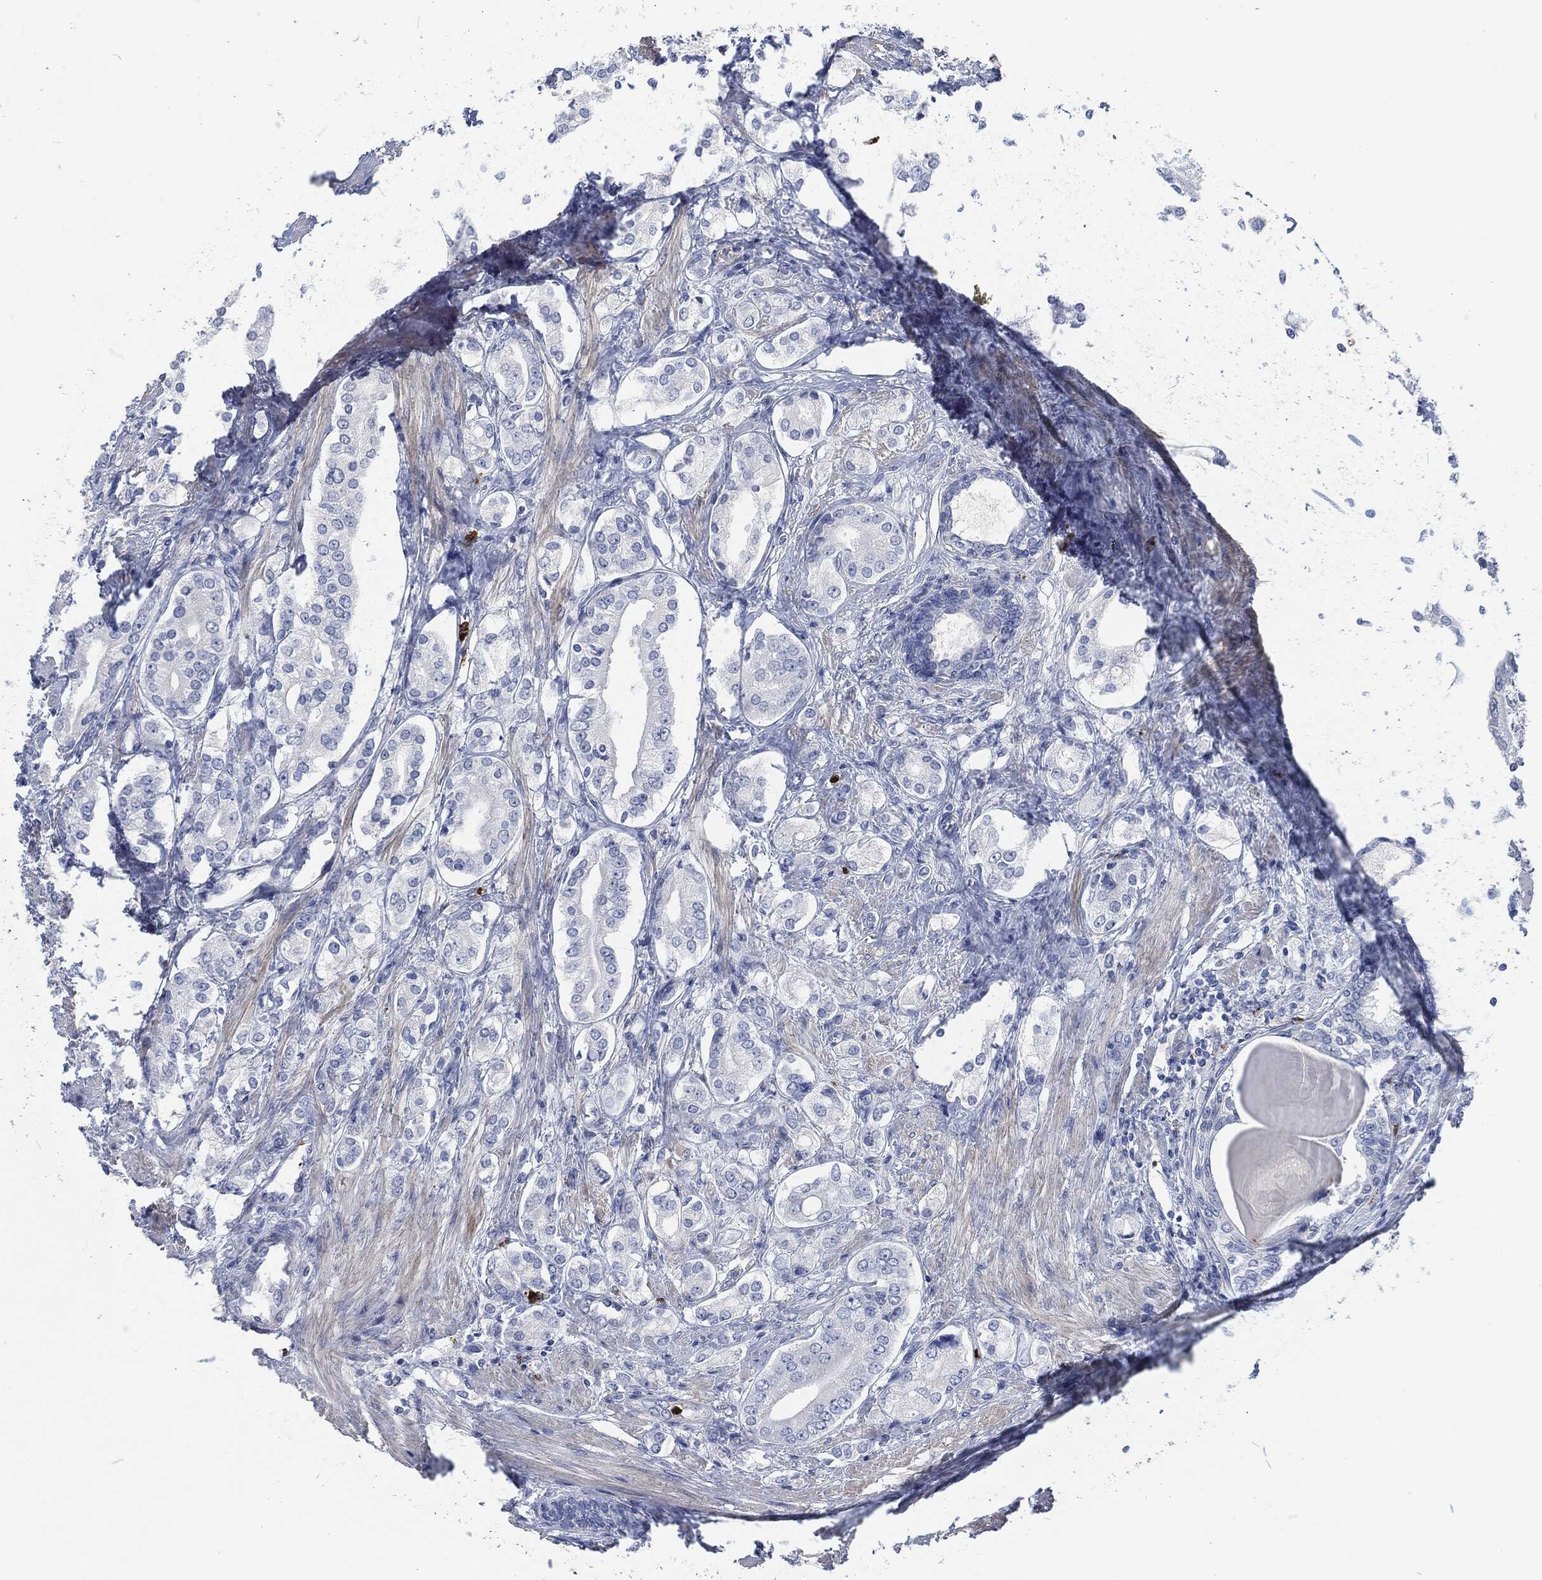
{"staining": {"intensity": "negative", "quantity": "none", "location": "none"}, "tissue": "prostate cancer", "cell_type": "Tumor cells", "image_type": "cancer", "snomed": [{"axis": "morphology", "description": "Adenocarcinoma, NOS"}, {"axis": "topography", "description": "Prostate and seminal vesicle, NOS"}, {"axis": "topography", "description": "Prostate"}], "caption": "IHC photomicrograph of human prostate cancer (adenocarcinoma) stained for a protein (brown), which reveals no positivity in tumor cells.", "gene": "MPO", "patient": {"sex": "male", "age": 67}}